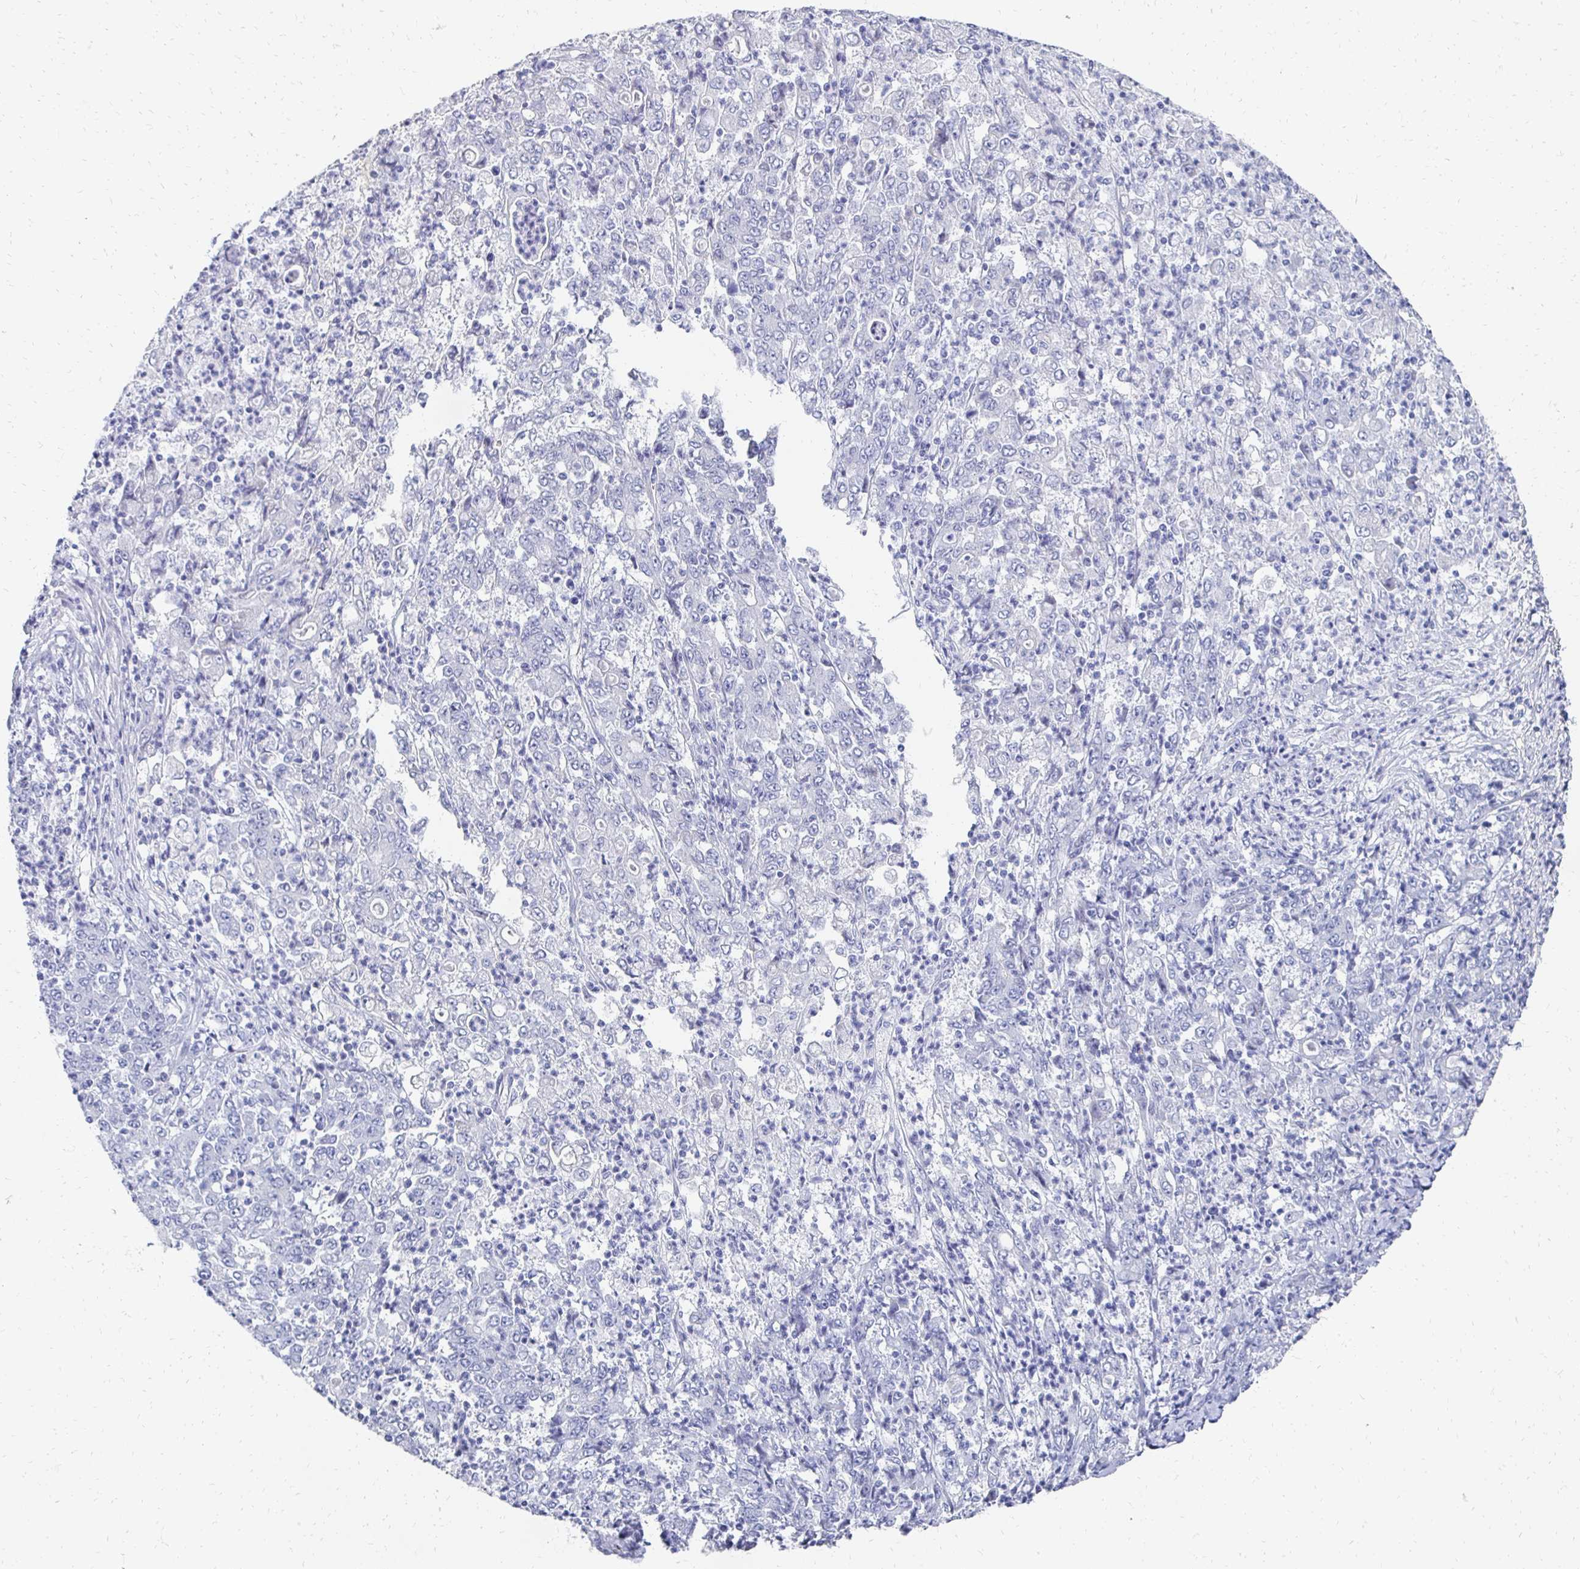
{"staining": {"intensity": "negative", "quantity": "none", "location": "none"}, "tissue": "stomach cancer", "cell_type": "Tumor cells", "image_type": "cancer", "snomed": [{"axis": "morphology", "description": "Adenocarcinoma, NOS"}, {"axis": "topography", "description": "Stomach, lower"}], "caption": "Immunohistochemistry photomicrograph of neoplastic tissue: human stomach cancer (adenocarcinoma) stained with DAB (3,3'-diaminobenzidine) displays no significant protein positivity in tumor cells.", "gene": "SYCP3", "patient": {"sex": "female", "age": 71}}